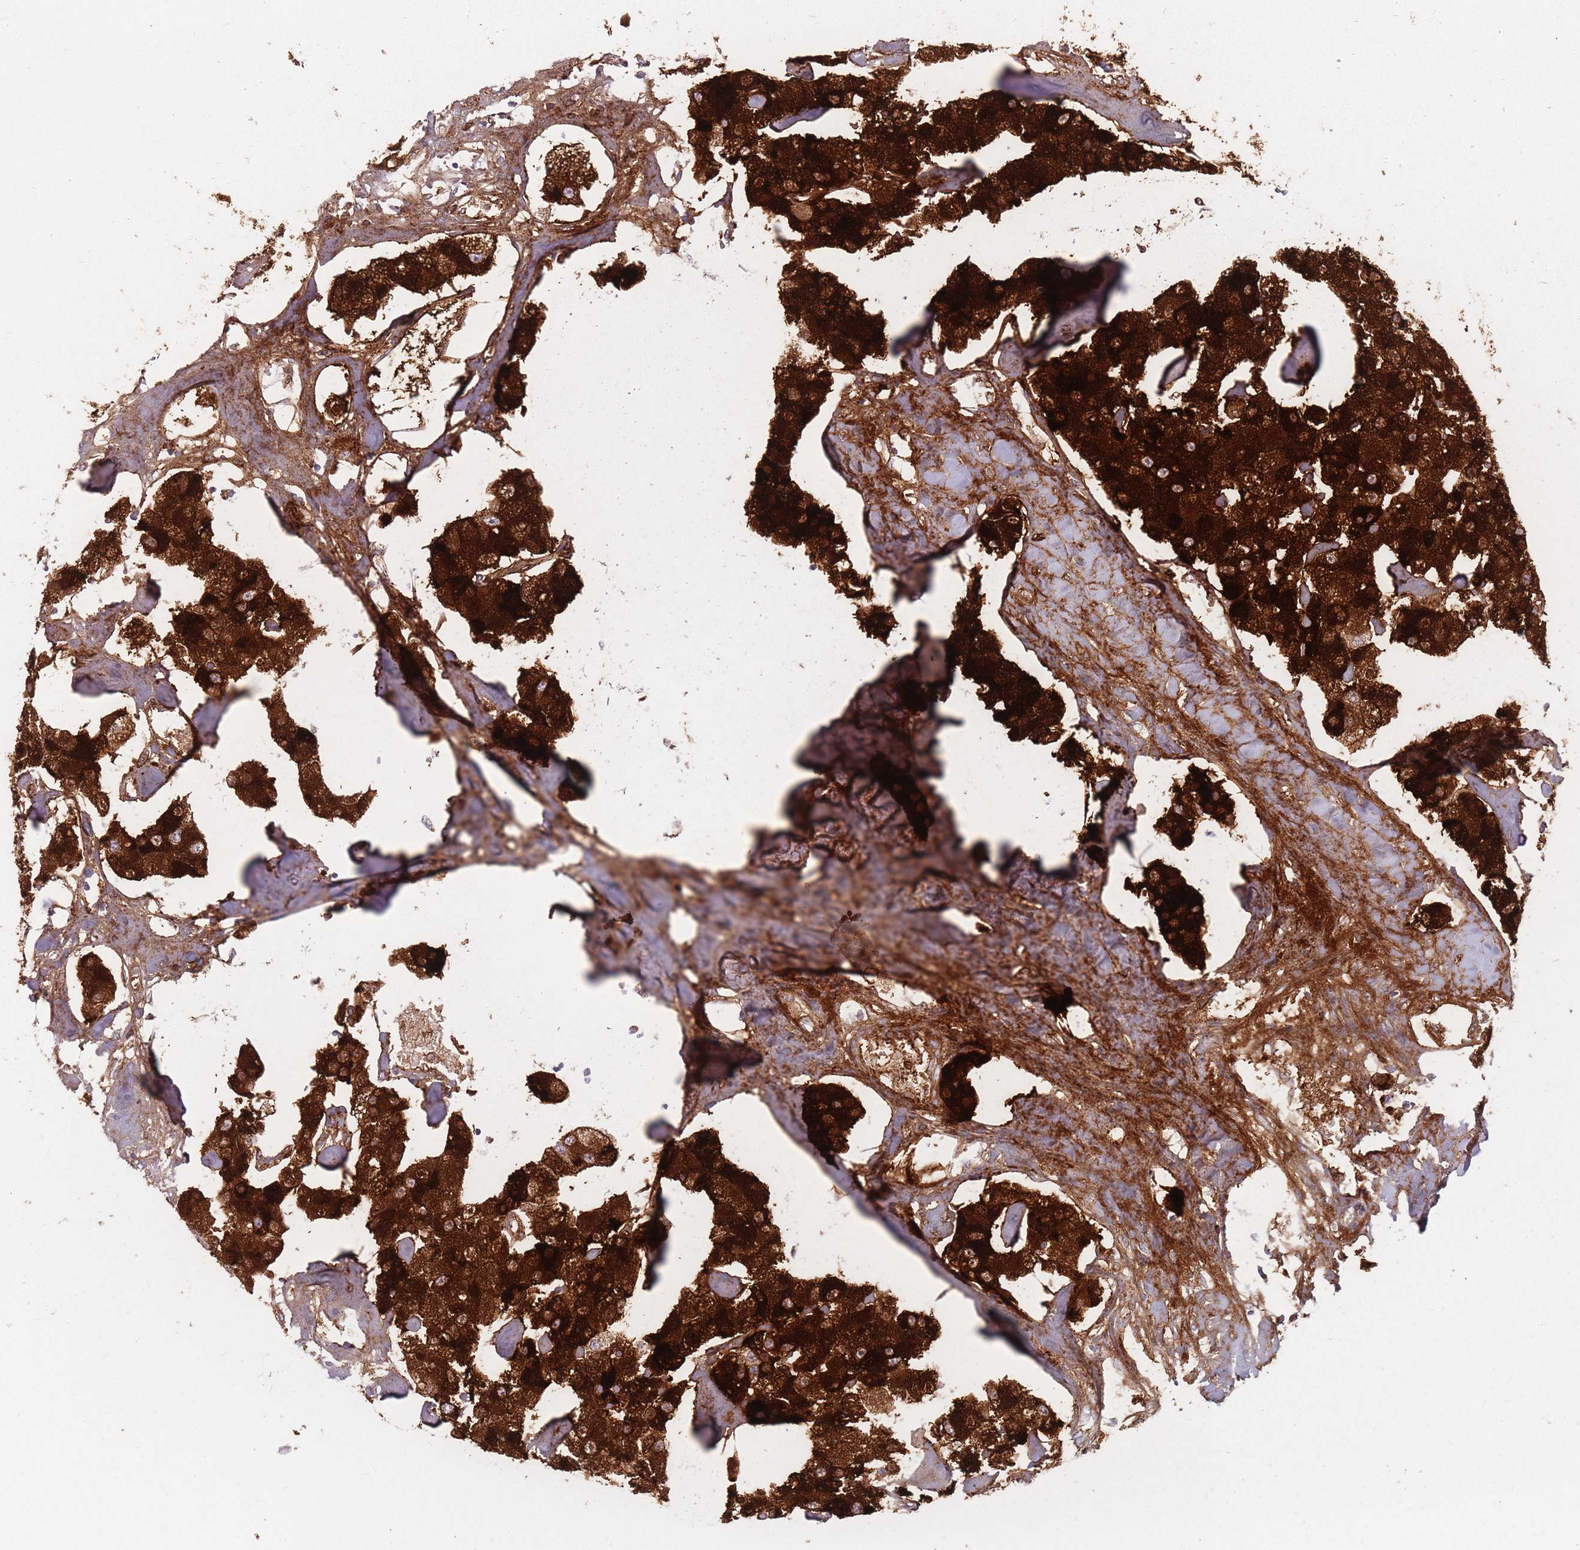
{"staining": {"intensity": "strong", "quantity": ">75%", "location": "cytoplasmic/membranous"}, "tissue": "carcinoid", "cell_type": "Tumor cells", "image_type": "cancer", "snomed": [{"axis": "morphology", "description": "Carcinoid, malignant, NOS"}, {"axis": "topography", "description": "Pancreas"}], "caption": "Immunohistochemical staining of carcinoid reveals strong cytoplasmic/membranous protein positivity in approximately >75% of tumor cells.", "gene": "PRG4", "patient": {"sex": "male", "age": 41}}